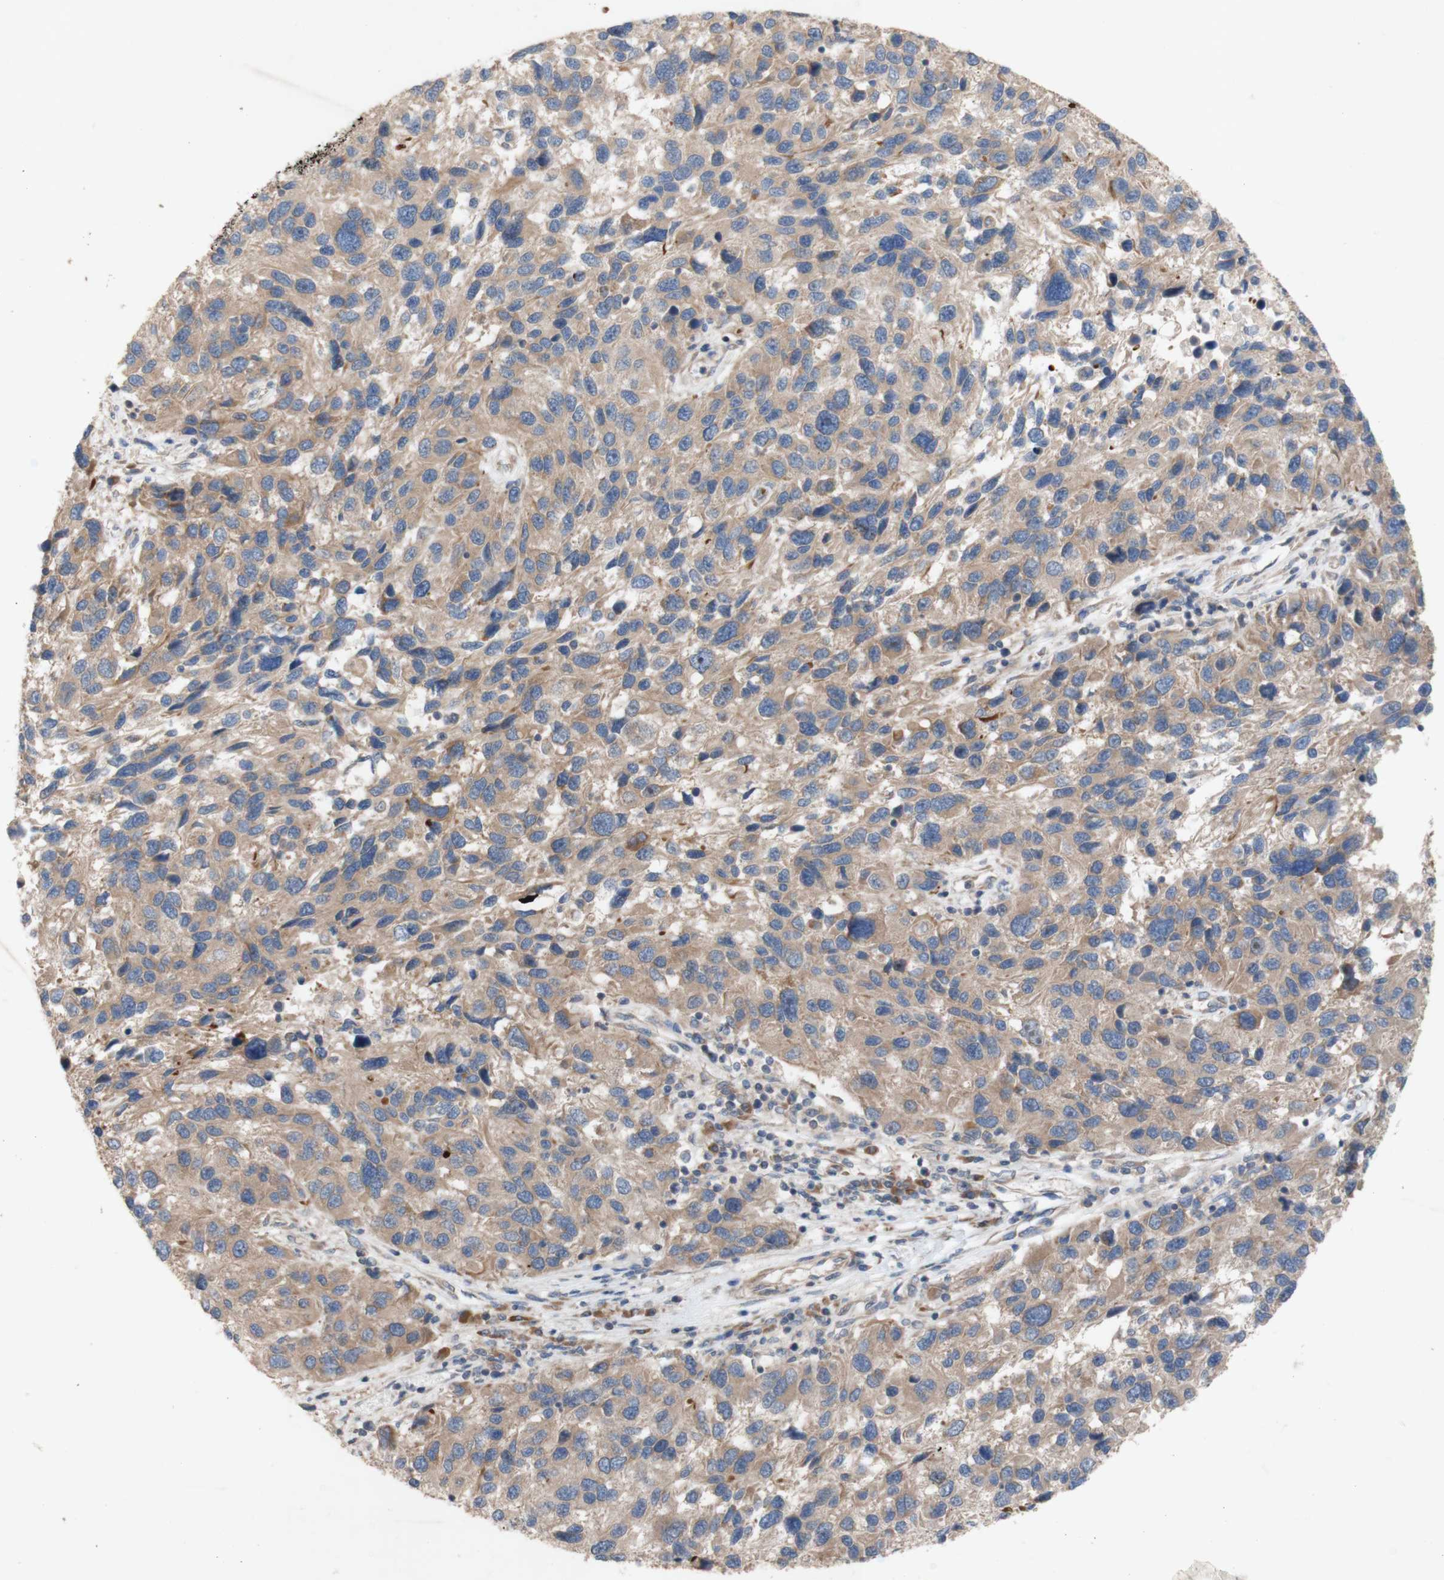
{"staining": {"intensity": "weak", "quantity": ">75%", "location": "cytoplasmic/membranous"}, "tissue": "melanoma", "cell_type": "Tumor cells", "image_type": "cancer", "snomed": [{"axis": "morphology", "description": "Malignant melanoma, NOS"}, {"axis": "topography", "description": "Skin"}], "caption": "Immunohistochemistry (IHC) of melanoma demonstrates low levels of weak cytoplasmic/membranous positivity in approximately >75% of tumor cells.", "gene": "EIF2S3", "patient": {"sex": "male", "age": 53}}